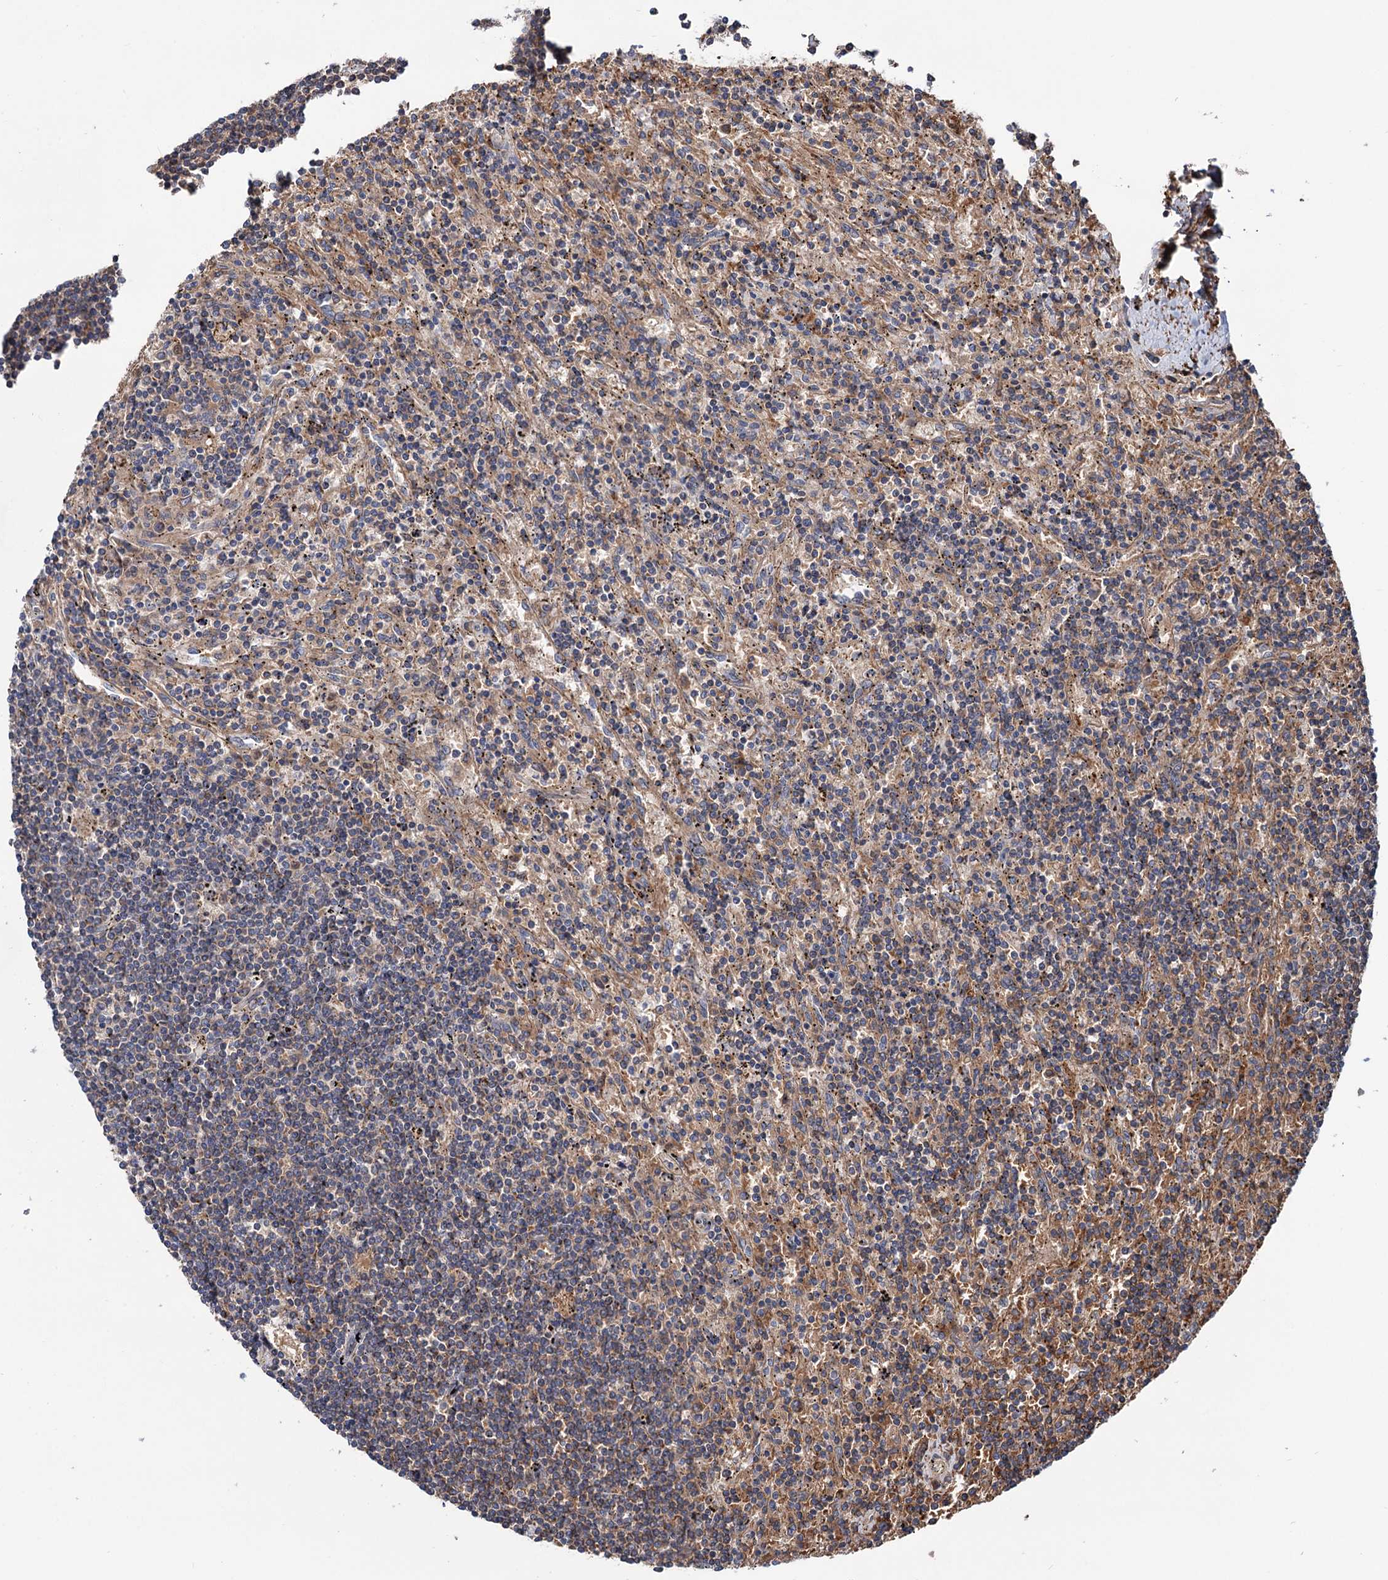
{"staining": {"intensity": "weak", "quantity": "25%-75%", "location": "cytoplasmic/membranous"}, "tissue": "lymphoma", "cell_type": "Tumor cells", "image_type": "cancer", "snomed": [{"axis": "morphology", "description": "Malignant lymphoma, non-Hodgkin's type, Low grade"}, {"axis": "topography", "description": "Spleen"}], "caption": "Low-grade malignant lymphoma, non-Hodgkin's type tissue displays weak cytoplasmic/membranous staining in about 25%-75% of tumor cells", "gene": "RNF111", "patient": {"sex": "male", "age": 76}}